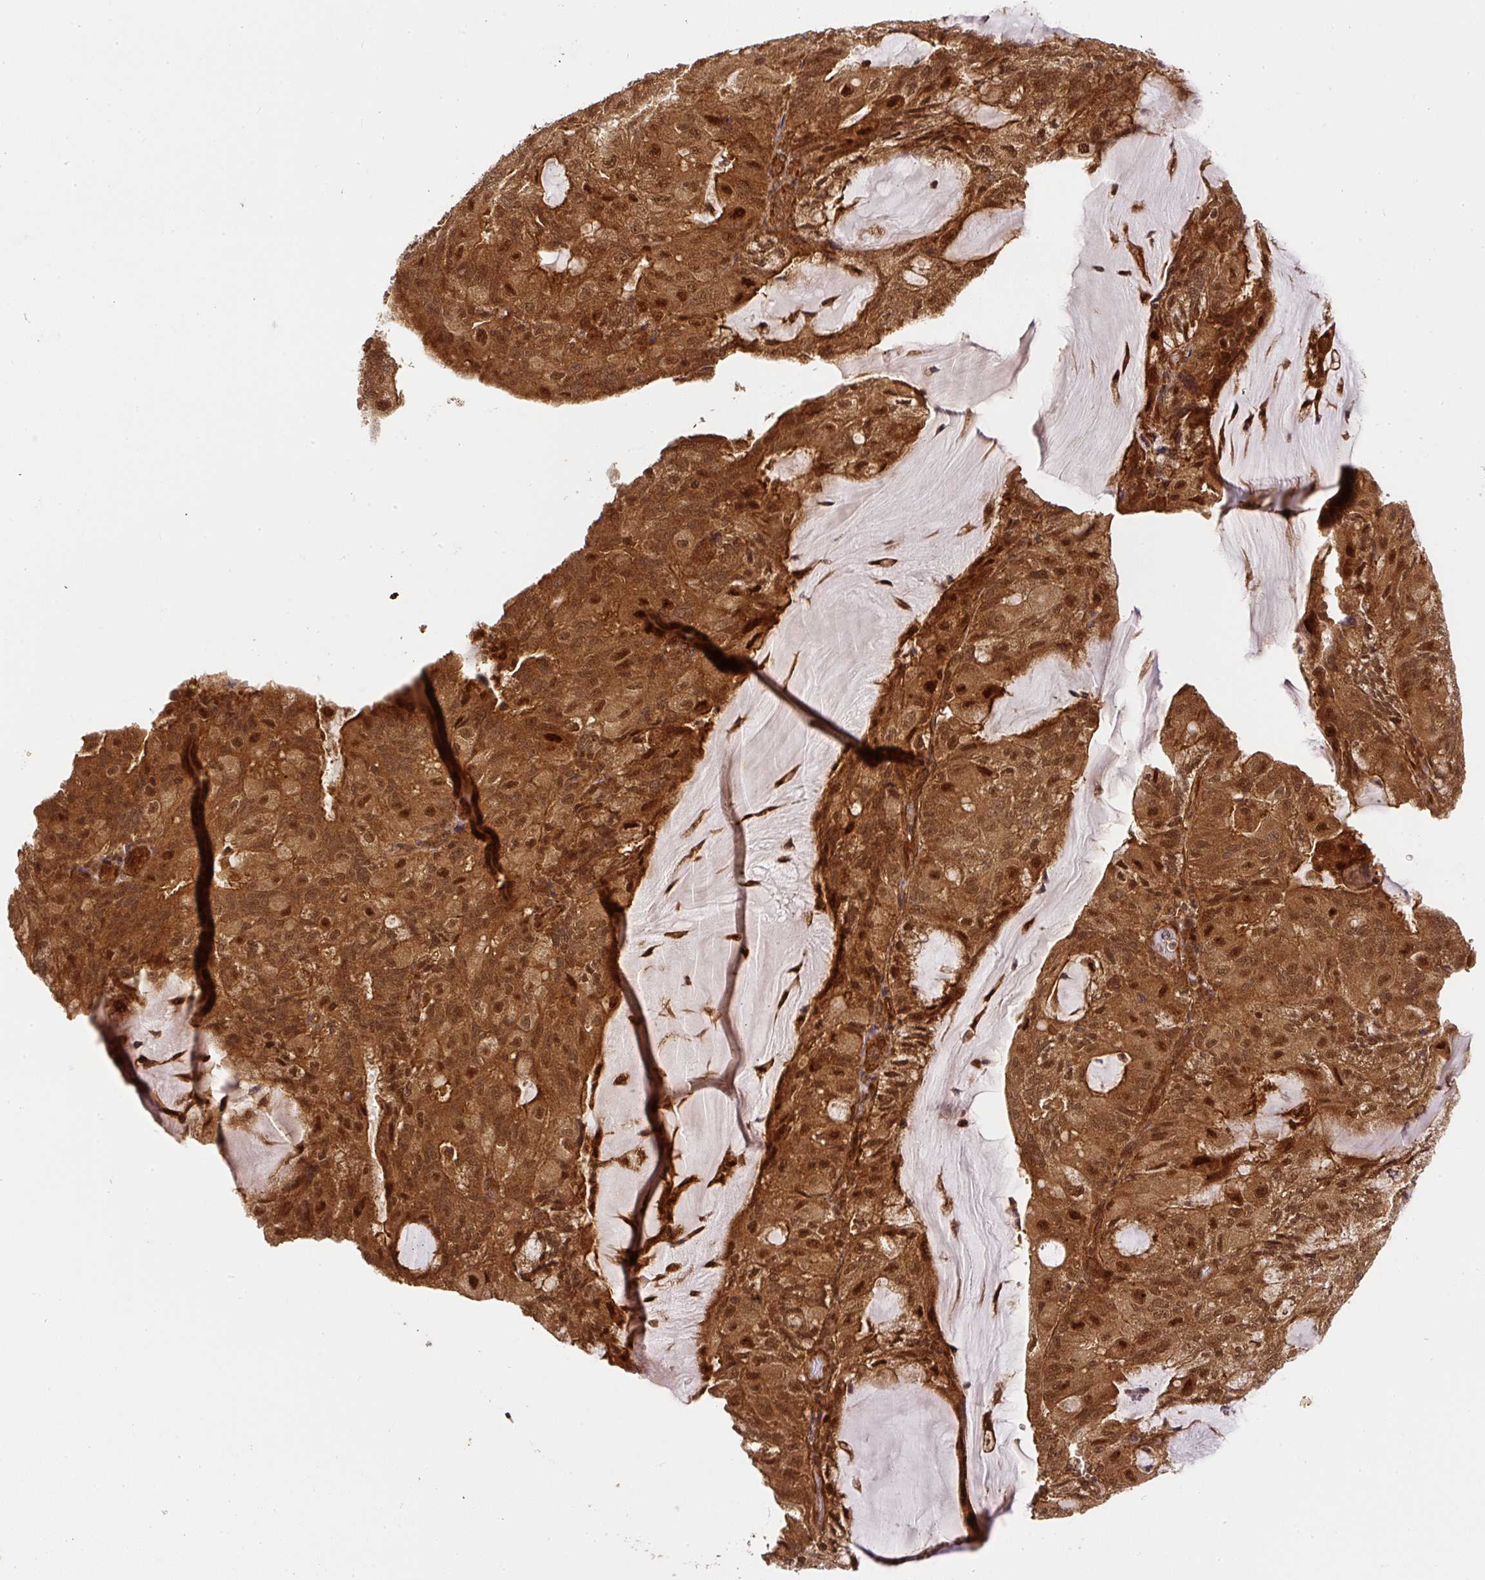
{"staining": {"intensity": "strong", "quantity": ">75%", "location": "cytoplasmic/membranous,nuclear"}, "tissue": "endometrial cancer", "cell_type": "Tumor cells", "image_type": "cancer", "snomed": [{"axis": "morphology", "description": "Adenocarcinoma, NOS"}, {"axis": "topography", "description": "Endometrium"}], "caption": "High-magnification brightfield microscopy of endometrial cancer (adenocarcinoma) stained with DAB (brown) and counterstained with hematoxylin (blue). tumor cells exhibit strong cytoplasmic/membranous and nuclear positivity is appreciated in approximately>75% of cells.", "gene": "PSMD1", "patient": {"sex": "female", "age": 81}}